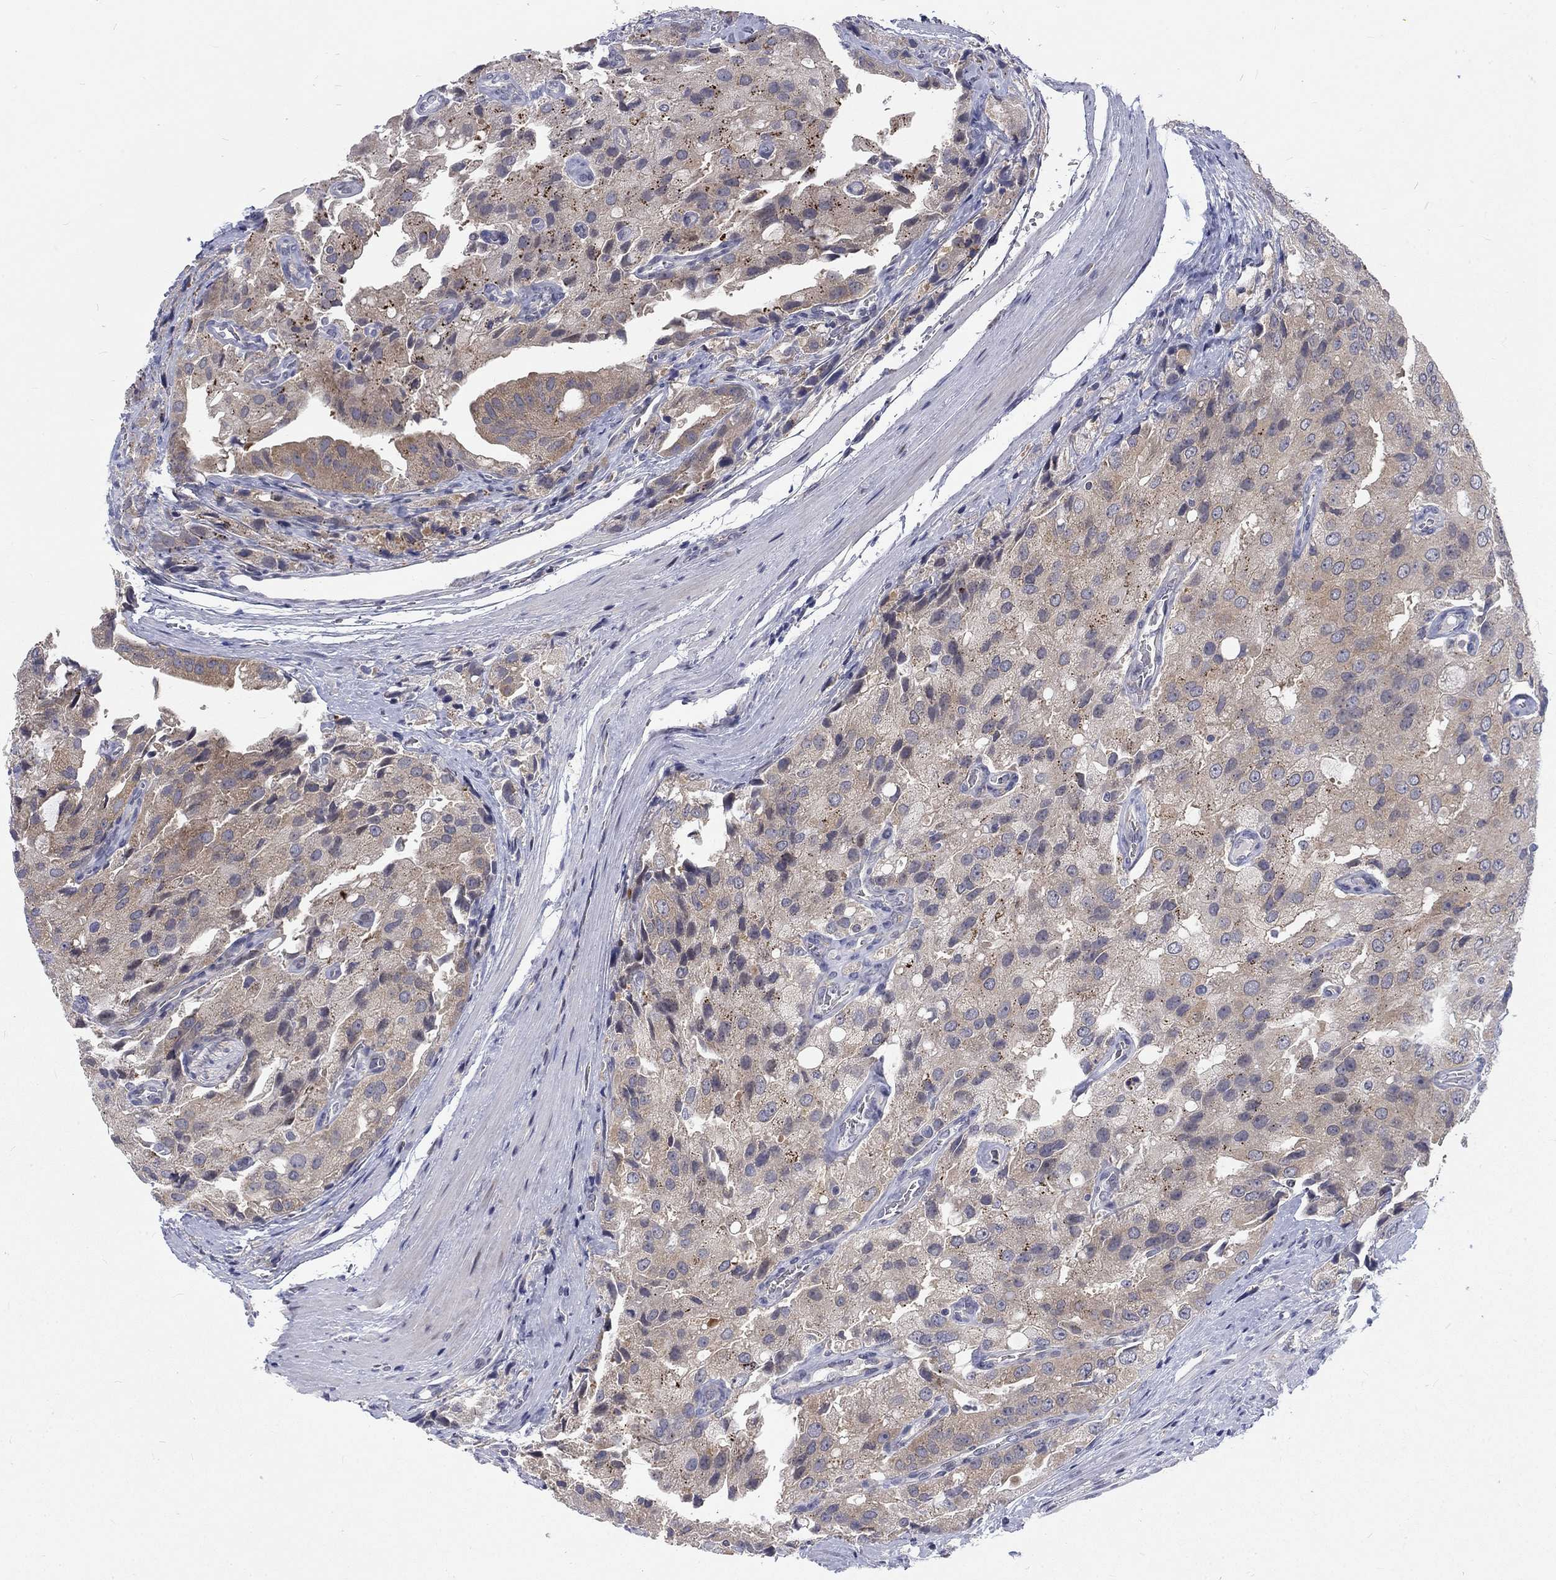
{"staining": {"intensity": "weak", "quantity": "25%-75%", "location": "cytoplasmic/membranous"}, "tissue": "prostate cancer", "cell_type": "Tumor cells", "image_type": "cancer", "snomed": [{"axis": "morphology", "description": "Adenocarcinoma, NOS"}, {"axis": "topography", "description": "Prostate and seminal vesicle, NOS"}, {"axis": "topography", "description": "Prostate"}], "caption": "IHC (DAB) staining of human prostate adenocarcinoma reveals weak cytoplasmic/membranous protein staining in approximately 25%-75% of tumor cells. (IHC, brightfield microscopy, high magnification).", "gene": "PHKA1", "patient": {"sex": "male", "age": 67}}